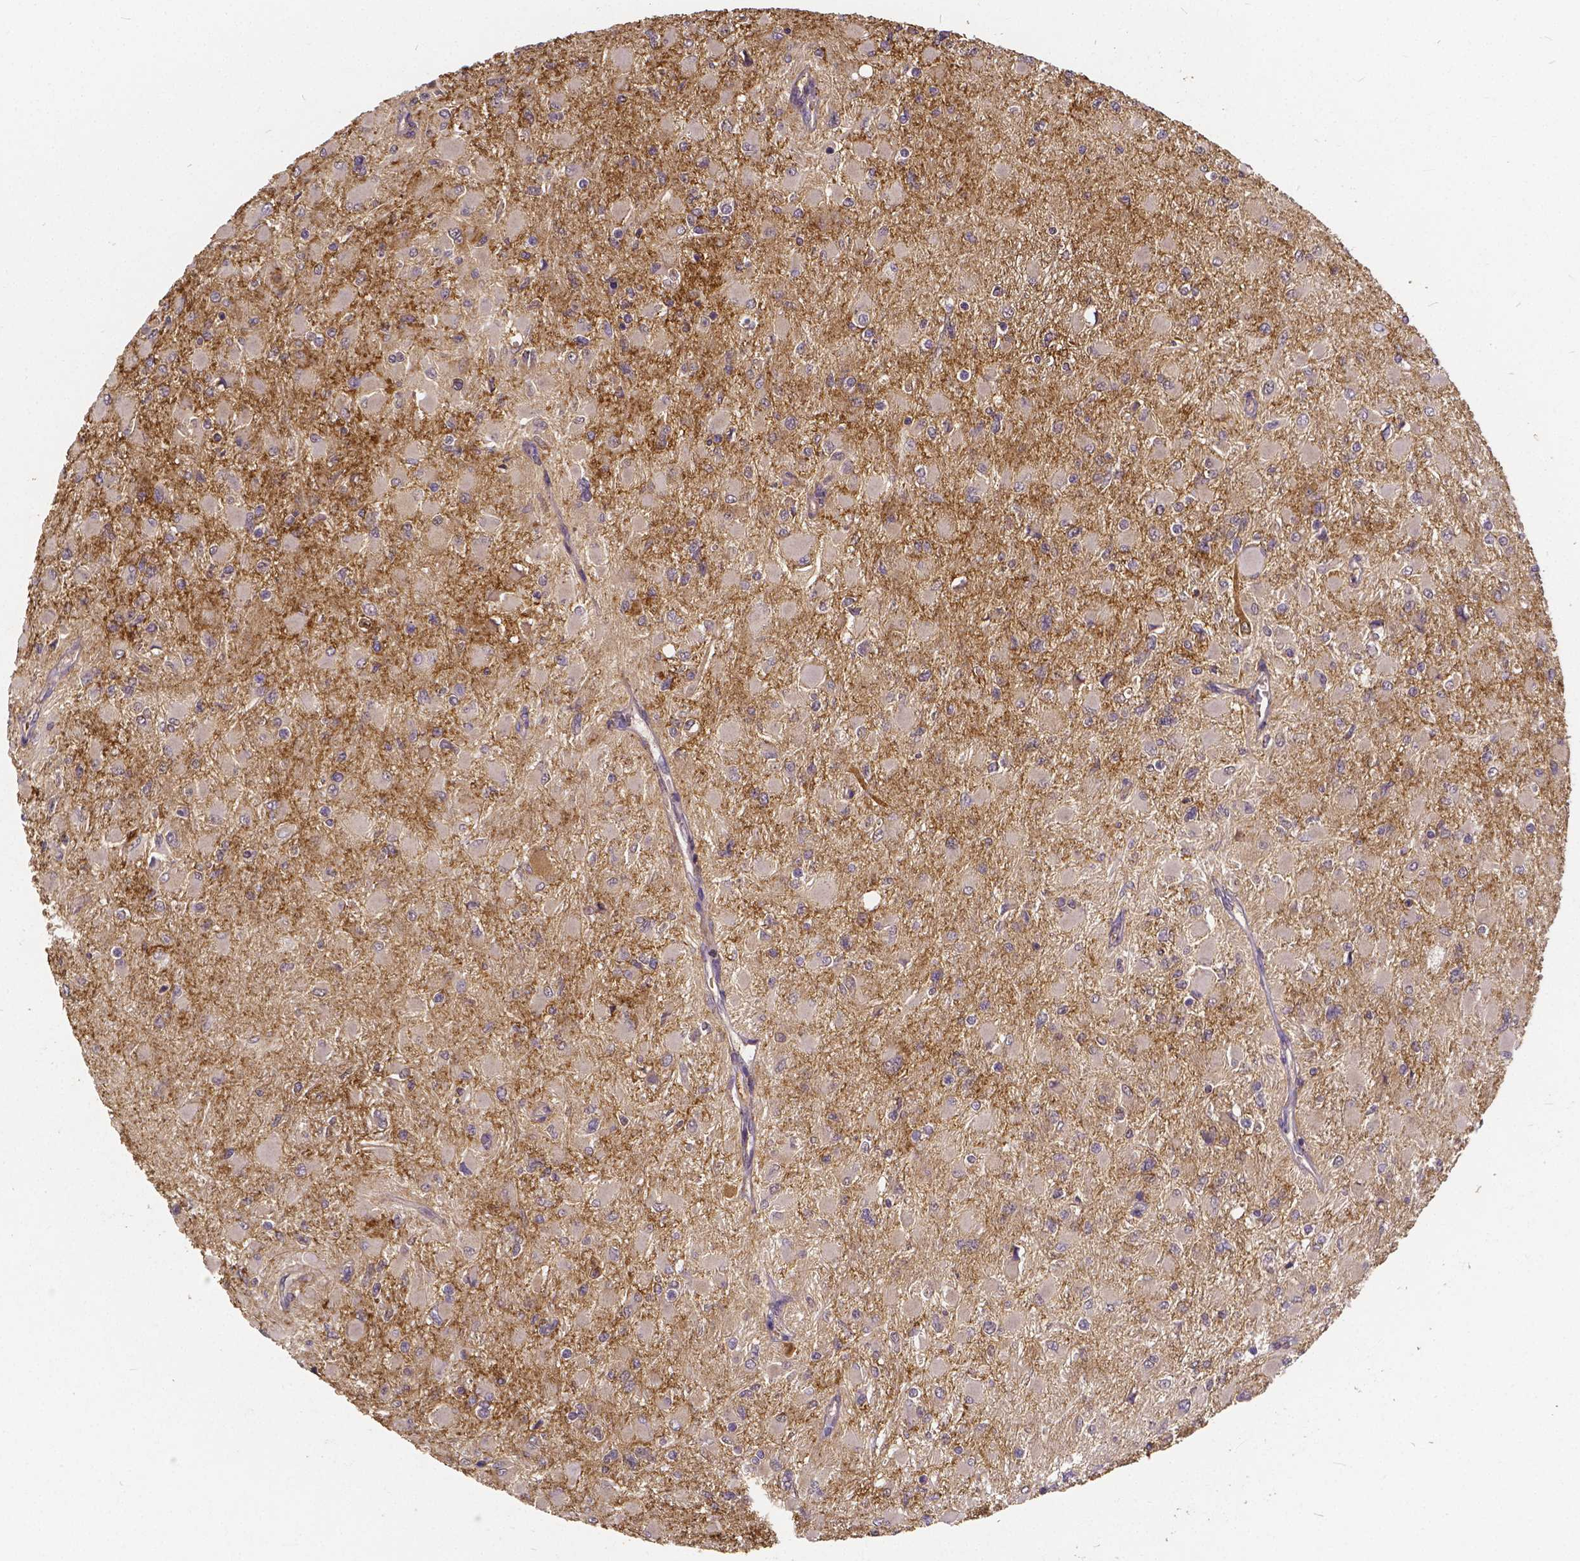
{"staining": {"intensity": "negative", "quantity": "none", "location": "none"}, "tissue": "glioma", "cell_type": "Tumor cells", "image_type": "cancer", "snomed": [{"axis": "morphology", "description": "Glioma, malignant, High grade"}, {"axis": "topography", "description": "Cerebral cortex"}], "caption": "Immunohistochemical staining of glioma demonstrates no significant expression in tumor cells.", "gene": "CTNNA2", "patient": {"sex": "female", "age": 36}}